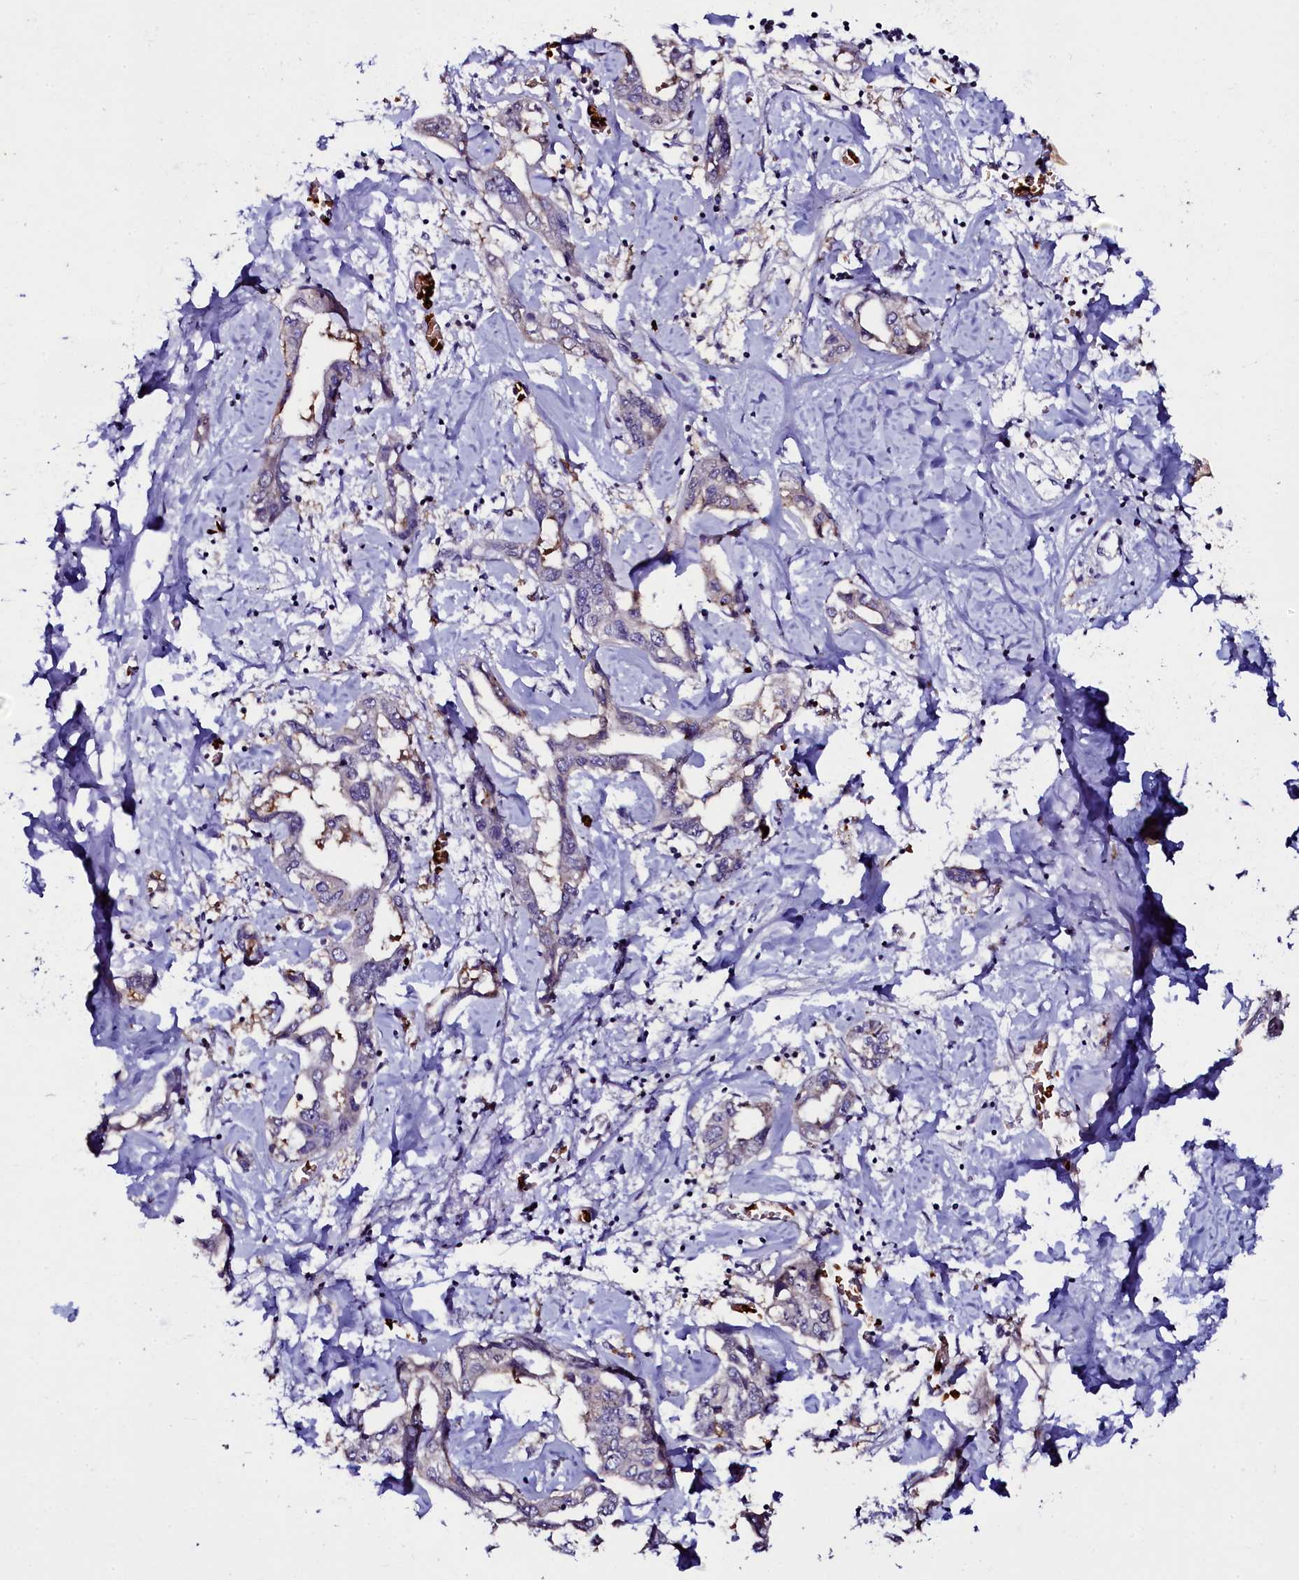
{"staining": {"intensity": "negative", "quantity": "none", "location": "none"}, "tissue": "liver cancer", "cell_type": "Tumor cells", "image_type": "cancer", "snomed": [{"axis": "morphology", "description": "Cholangiocarcinoma"}, {"axis": "topography", "description": "Liver"}], "caption": "IHC histopathology image of neoplastic tissue: liver cholangiocarcinoma stained with DAB exhibits no significant protein staining in tumor cells.", "gene": "CTDSPL2", "patient": {"sex": "male", "age": 59}}